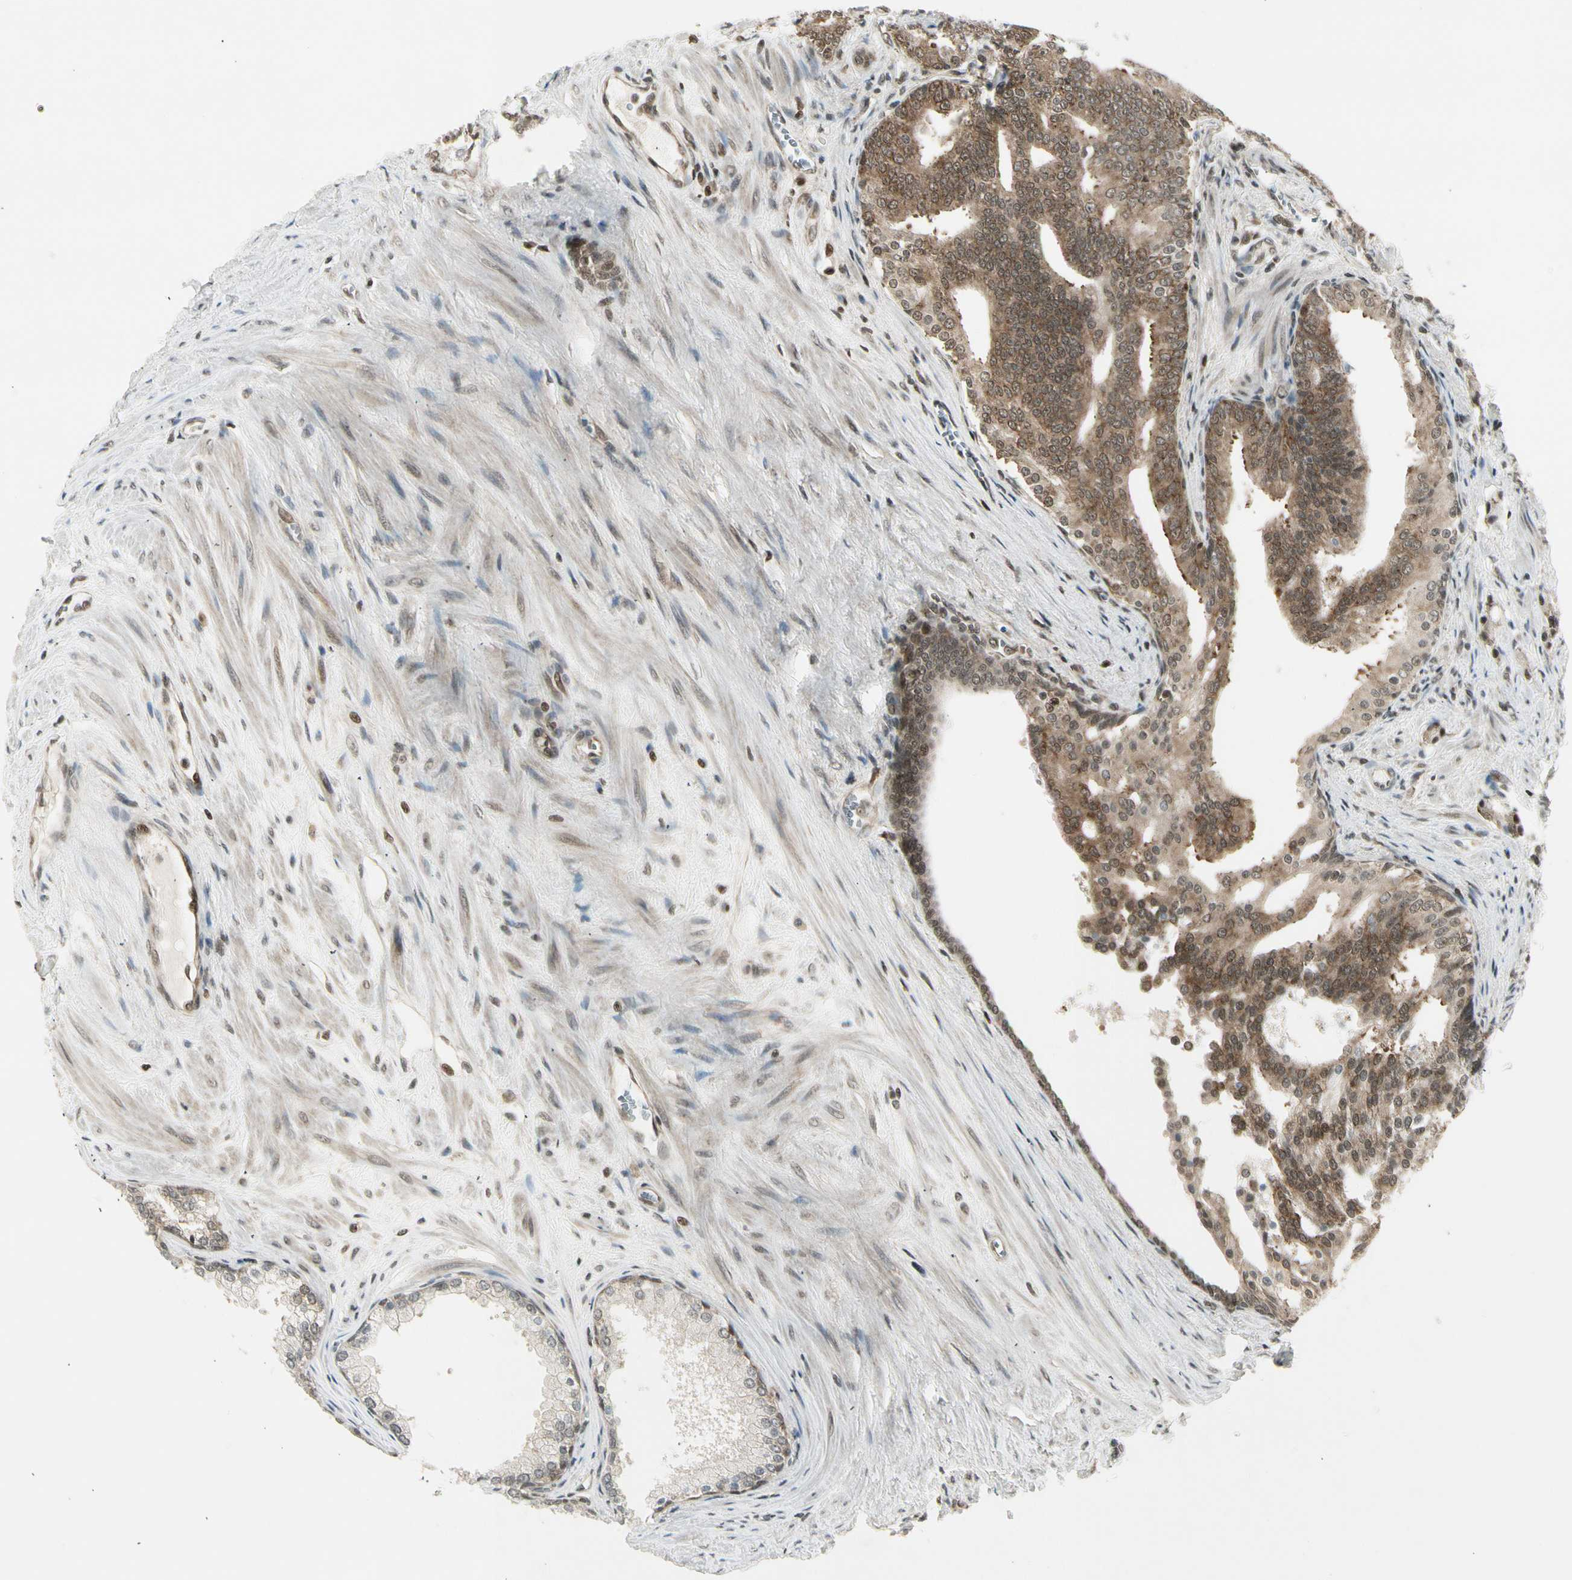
{"staining": {"intensity": "moderate", "quantity": ">75%", "location": "cytoplasmic/membranous"}, "tissue": "prostate cancer", "cell_type": "Tumor cells", "image_type": "cancer", "snomed": [{"axis": "morphology", "description": "Adenocarcinoma, Low grade"}, {"axis": "topography", "description": "Prostate"}], "caption": "Human low-grade adenocarcinoma (prostate) stained for a protein (brown) exhibits moderate cytoplasmic/membranous positive expression in about >75% of tumor cells.", "gene": "SMN2", "patient": {"sex": "male", "age": 58}}